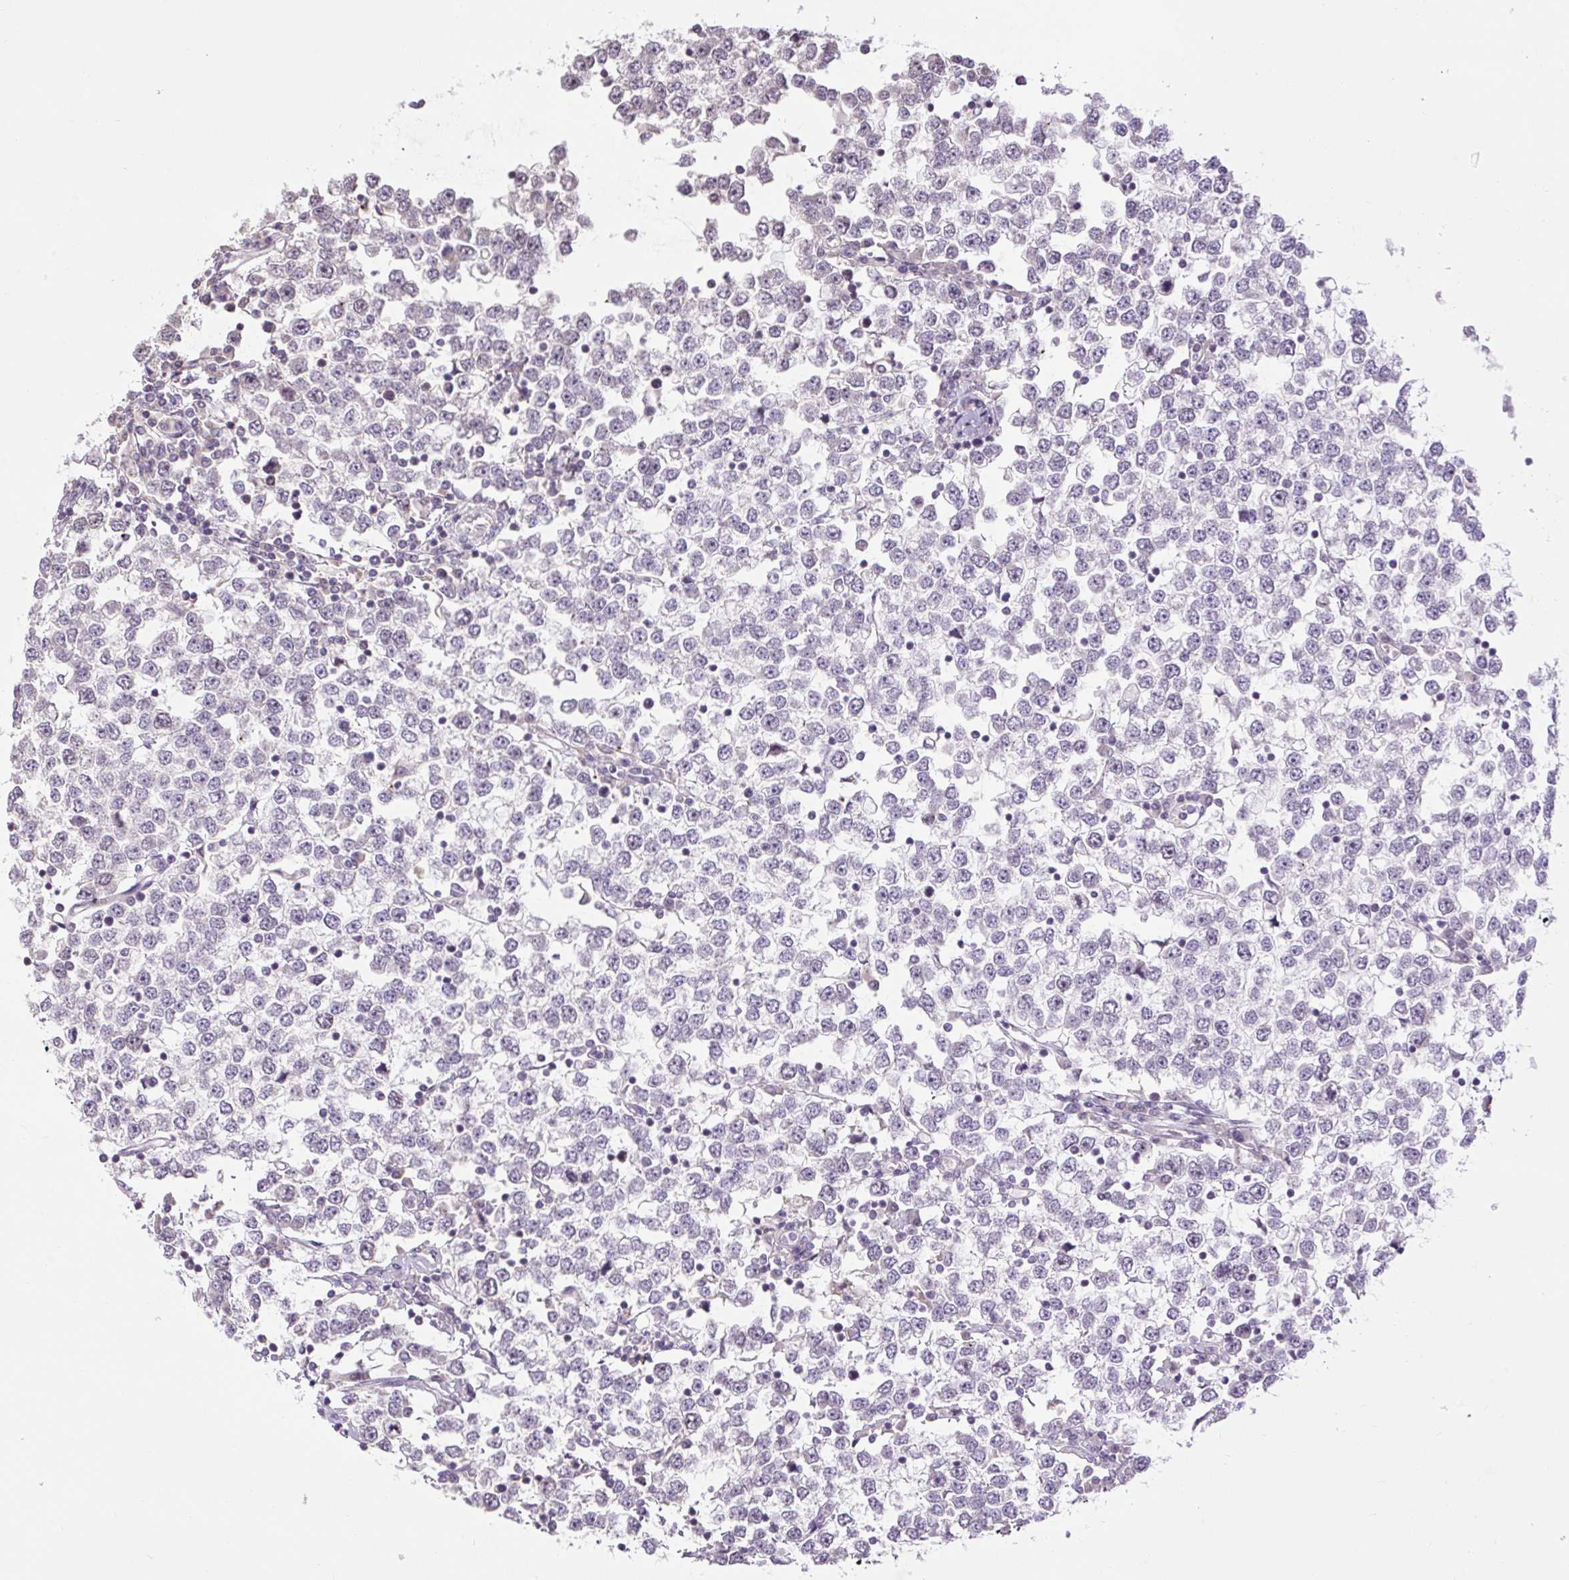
{"staining": {"intensity": "weak", "quantity": "<25%", "location": "nuclear"}, "tissue": "testis cancer", "cell_type": "Tumor cells", "image_type": "cancer", "snomed": [{"axis": "morphology", "description": "Seminoma, NOS"}, {"axis": "topography", "description": "Testis"}], "caption": "Immunohistochemistry (IHC) micrograph of human testis cancer stained for a protein (brown), which shows no positivity in tumor cells.", "gene": "RACGAP1", "patient": {"sex": "male", "age": 65}}